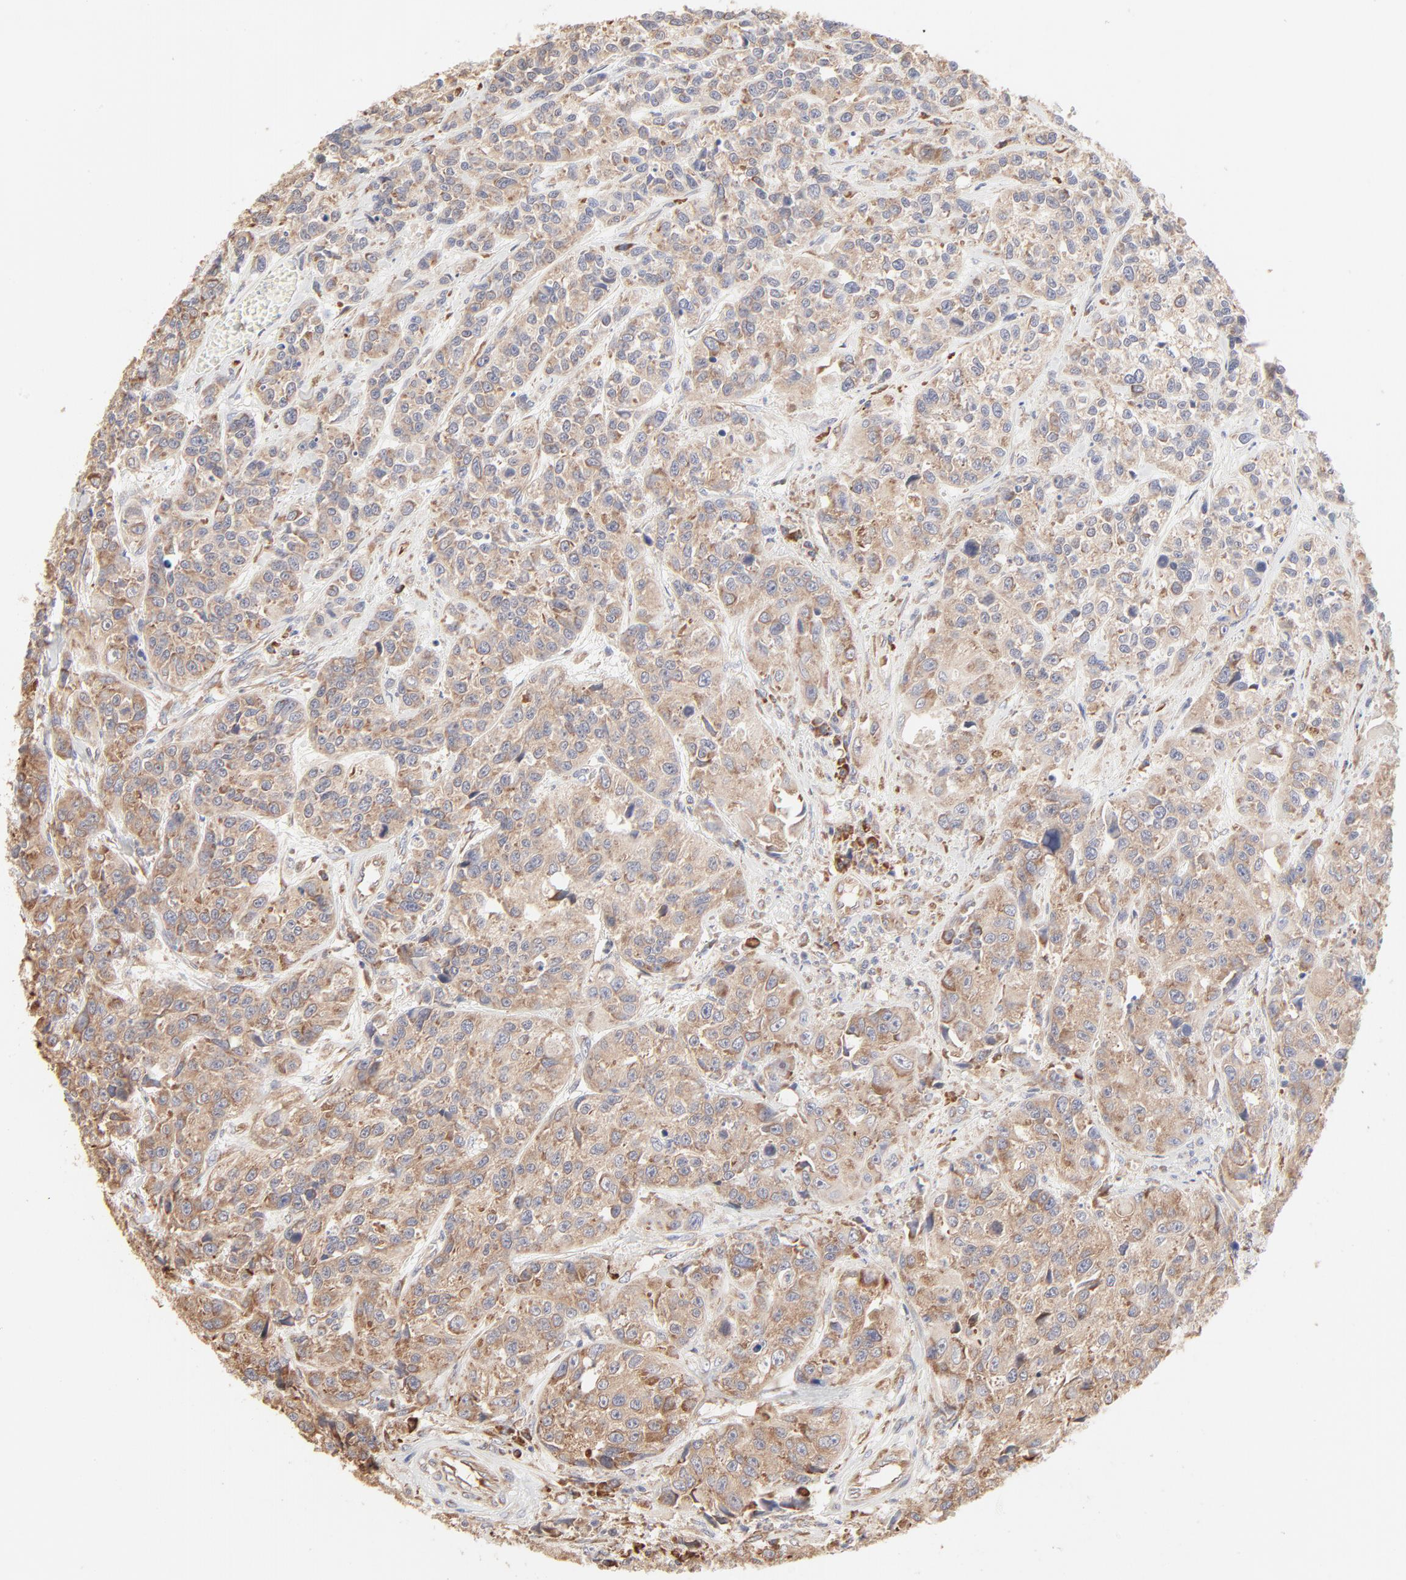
{"staining": {"intensity": "weak", "quantity": ">75%", "location": "cytoplasmic/membranous"}, "tissue": "urothelial cancer", "cell_type": "Tumor cells", "image_type": "cancer", "snomed": [{"axis": "morphology", "description": "Urothelial carcinoma, High grade"}, {"axis": "topography", "description": "Urinary bladder"}], "caption": "Weak cytoplasmic/membranous staining is appreciated in about >75% of tumor cells in urothelial carcinoma (high-grade).", "gene": "RPS20", "patient": {"sex": "female", "age": 81}}